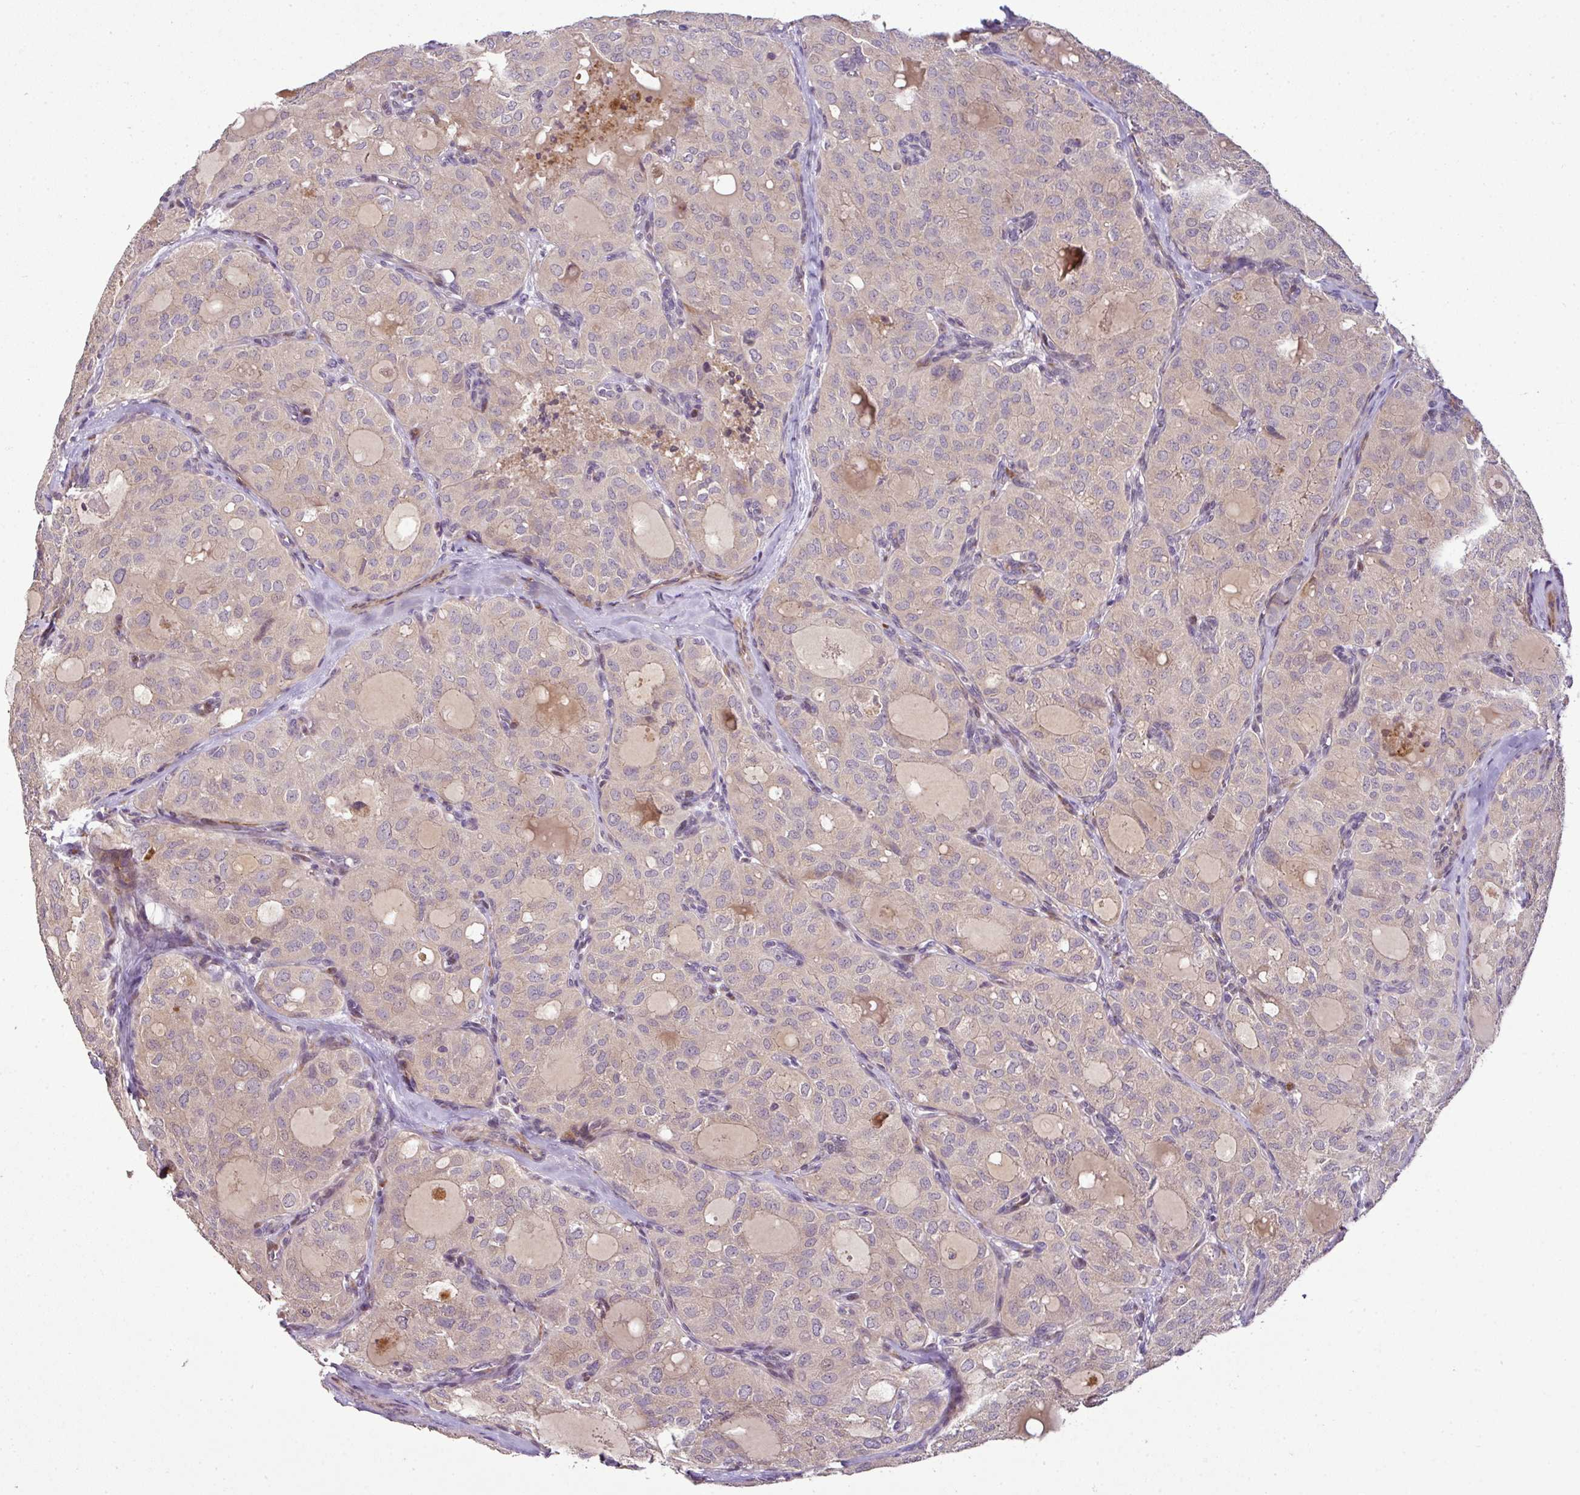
{"staining": {"intensity": "negative", "quantity": "none", "location": "none"}, "tissue": "thyroid cancer", "cell_type": "Tumor cells", "image_type": "cancer", "snomed": [{"axis": "morphology", "description": "Follicular adenoma carcinoma, NOS"}, {"axis": "topography", "description": "Thyroid gland"}], "caption": "This is an IHC image of follicular adenoma carcinoma (thyroid). There is no staining in tumor cells.", "gene": "SPCS3", "patient": {"sex": "male", "age": 75}}